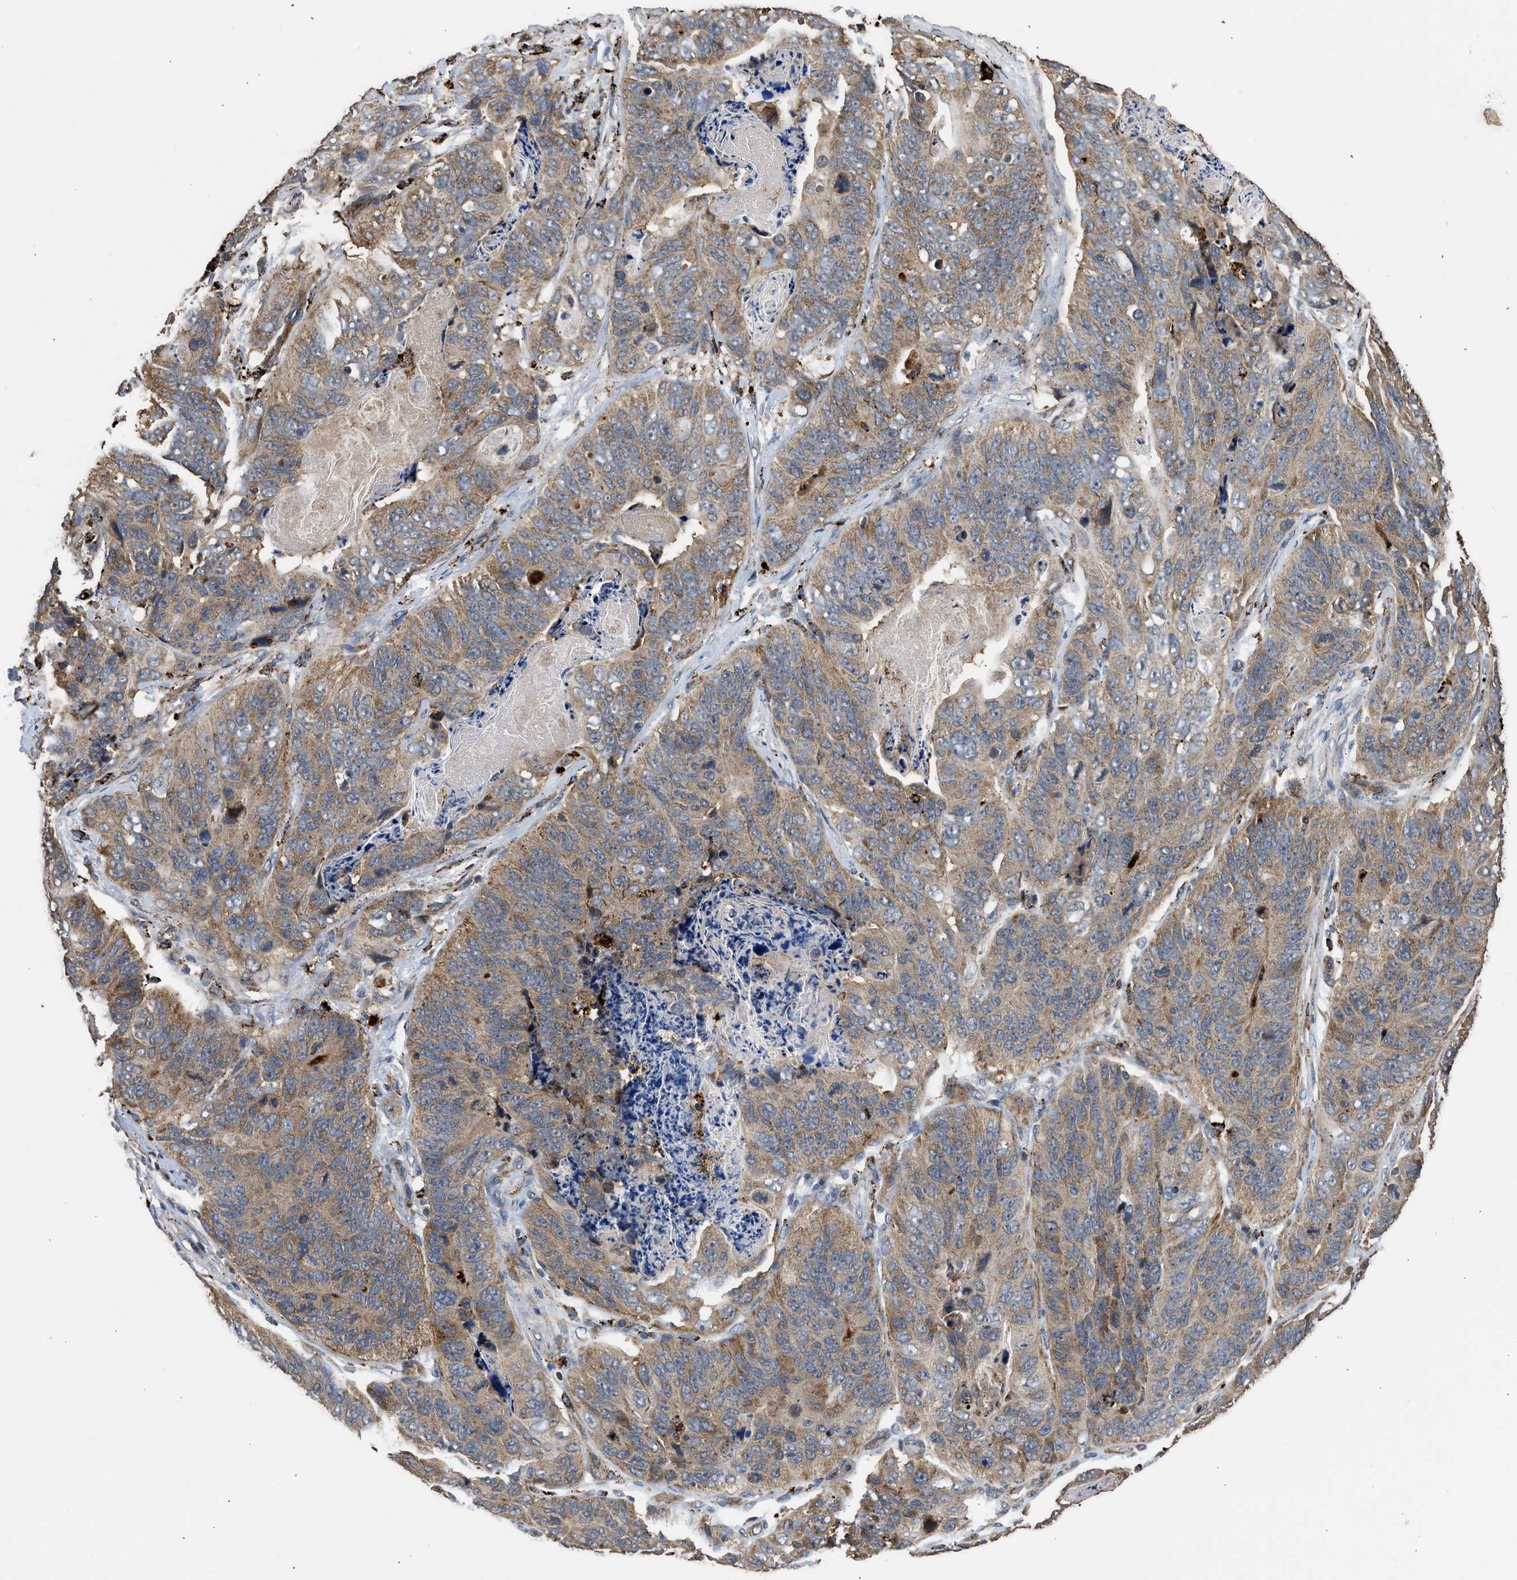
{"staining": {"intensity": "weak", "quantity": ">75%", "location": "cytoplasmic/membranous"}, "tissue": "stomach cancer", "cell_type": "Tumor cells", "image_type": "cancer", "snomed": [{"axis": "morphology", "description": "Adenocarcinoma, NOS"}, {"axis": "topography", "description": "Stomach"}], "caption": "IHC of human adenocarcinoma (stomach) shows low levels of weak cytoplasmic/membranous positivity in approximately >75% of tumor cells.", "gene": "CTSV", "patient": {"sex": "female", "age": 89}}